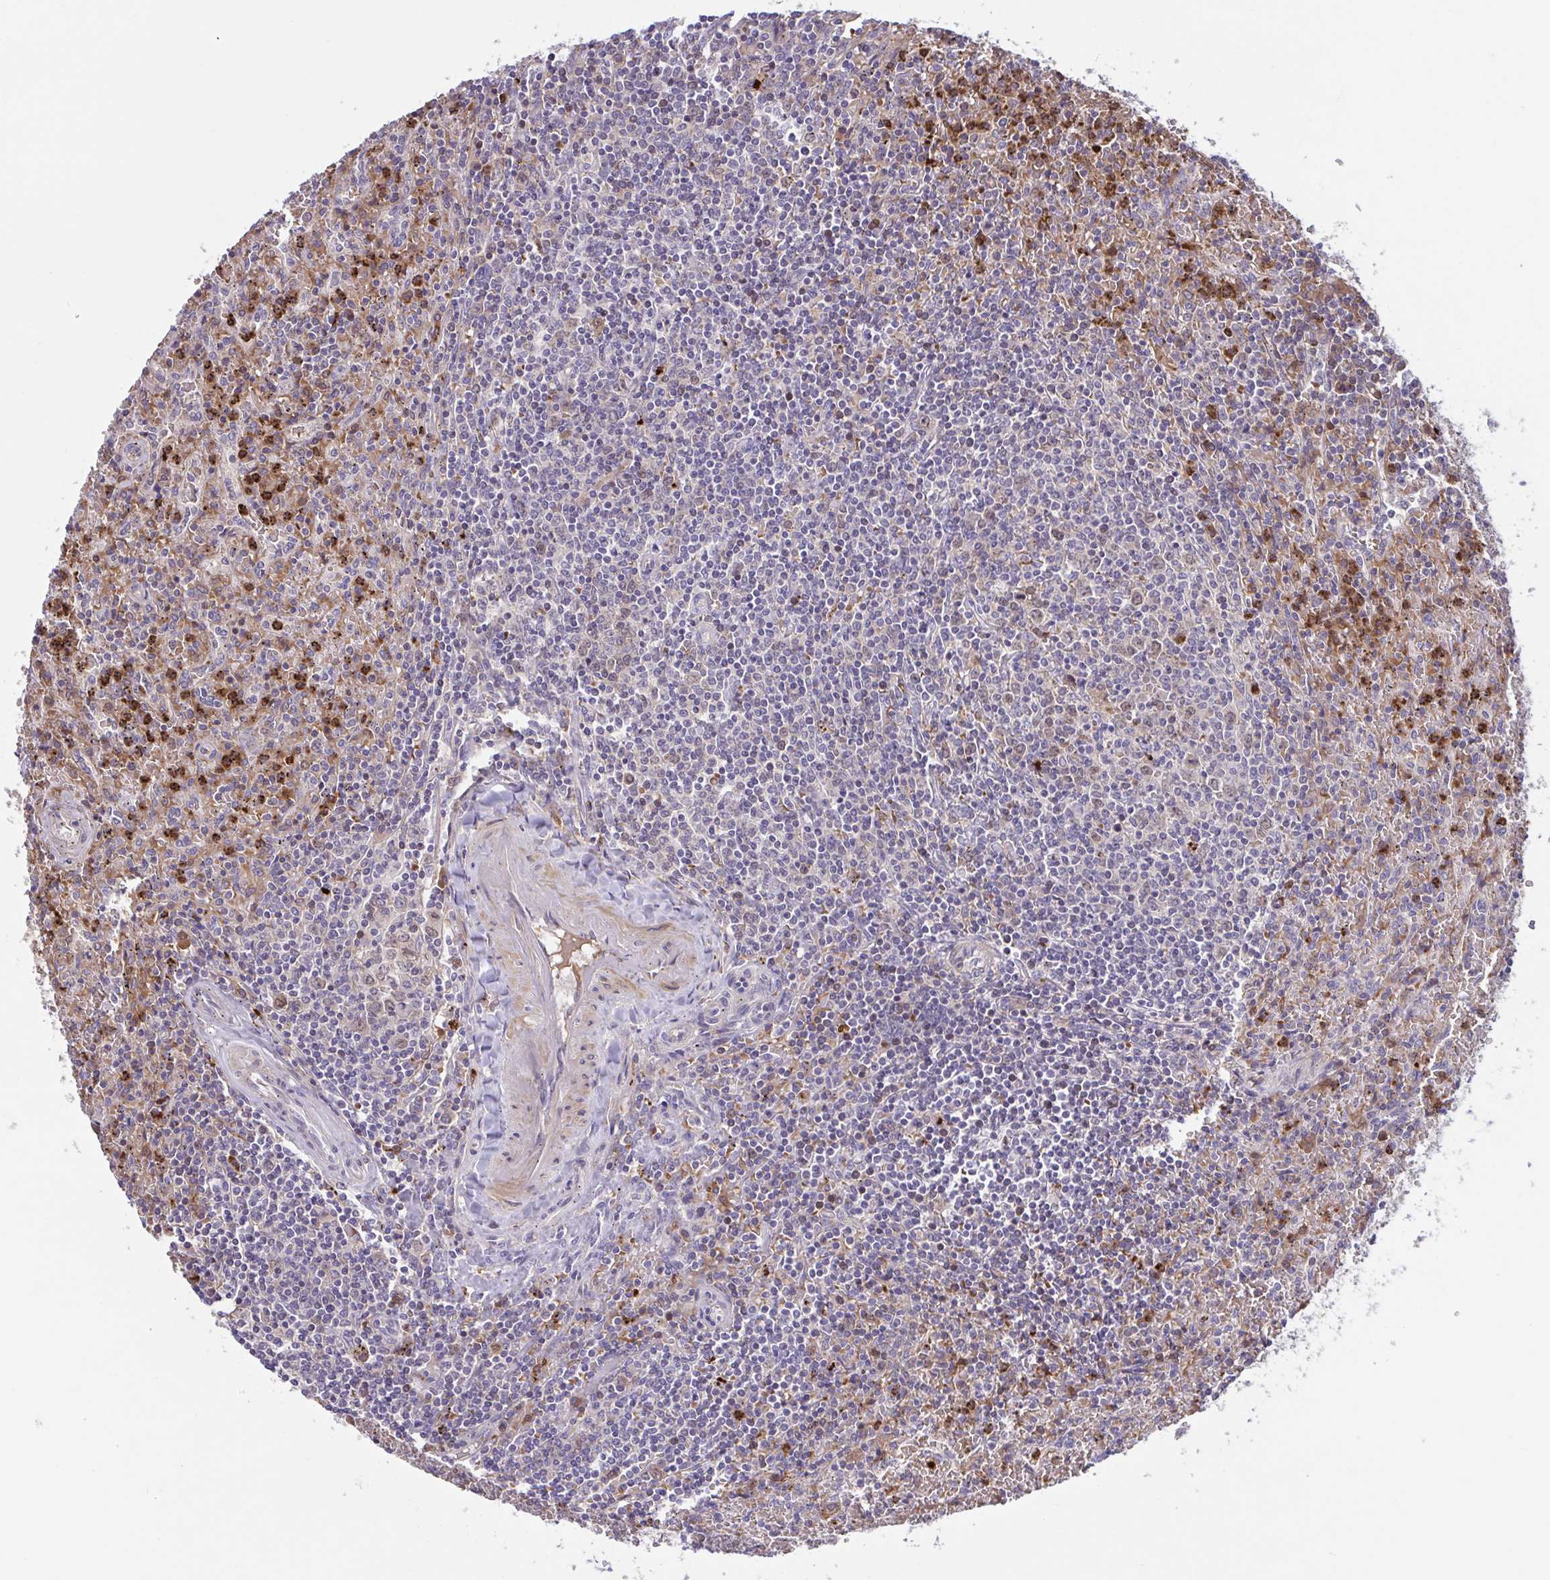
{"staining": {"intensity": "negative", "quantity": "none", "location": "none"}, "tissue": "lymphoma", "cell_type": "Tumor cells", "image_type": "cancer", "snomed": [{"axis": "morphology", "description": "Malignant lymphoma, non-Hodgkin's type, Low grade"}, {"axis": "topography", "description": "Spleen"}], "caption": "IHC micrograph of low-grade malignant lymphoma, non-Hodgkin's type stained for a protein (brown), which shows no expression in tumor cells. (DAB immunohistochemistry (IHC), high magnification).", "gene": "IL1R1", "patient": {"sex": "female", "age": 64}}